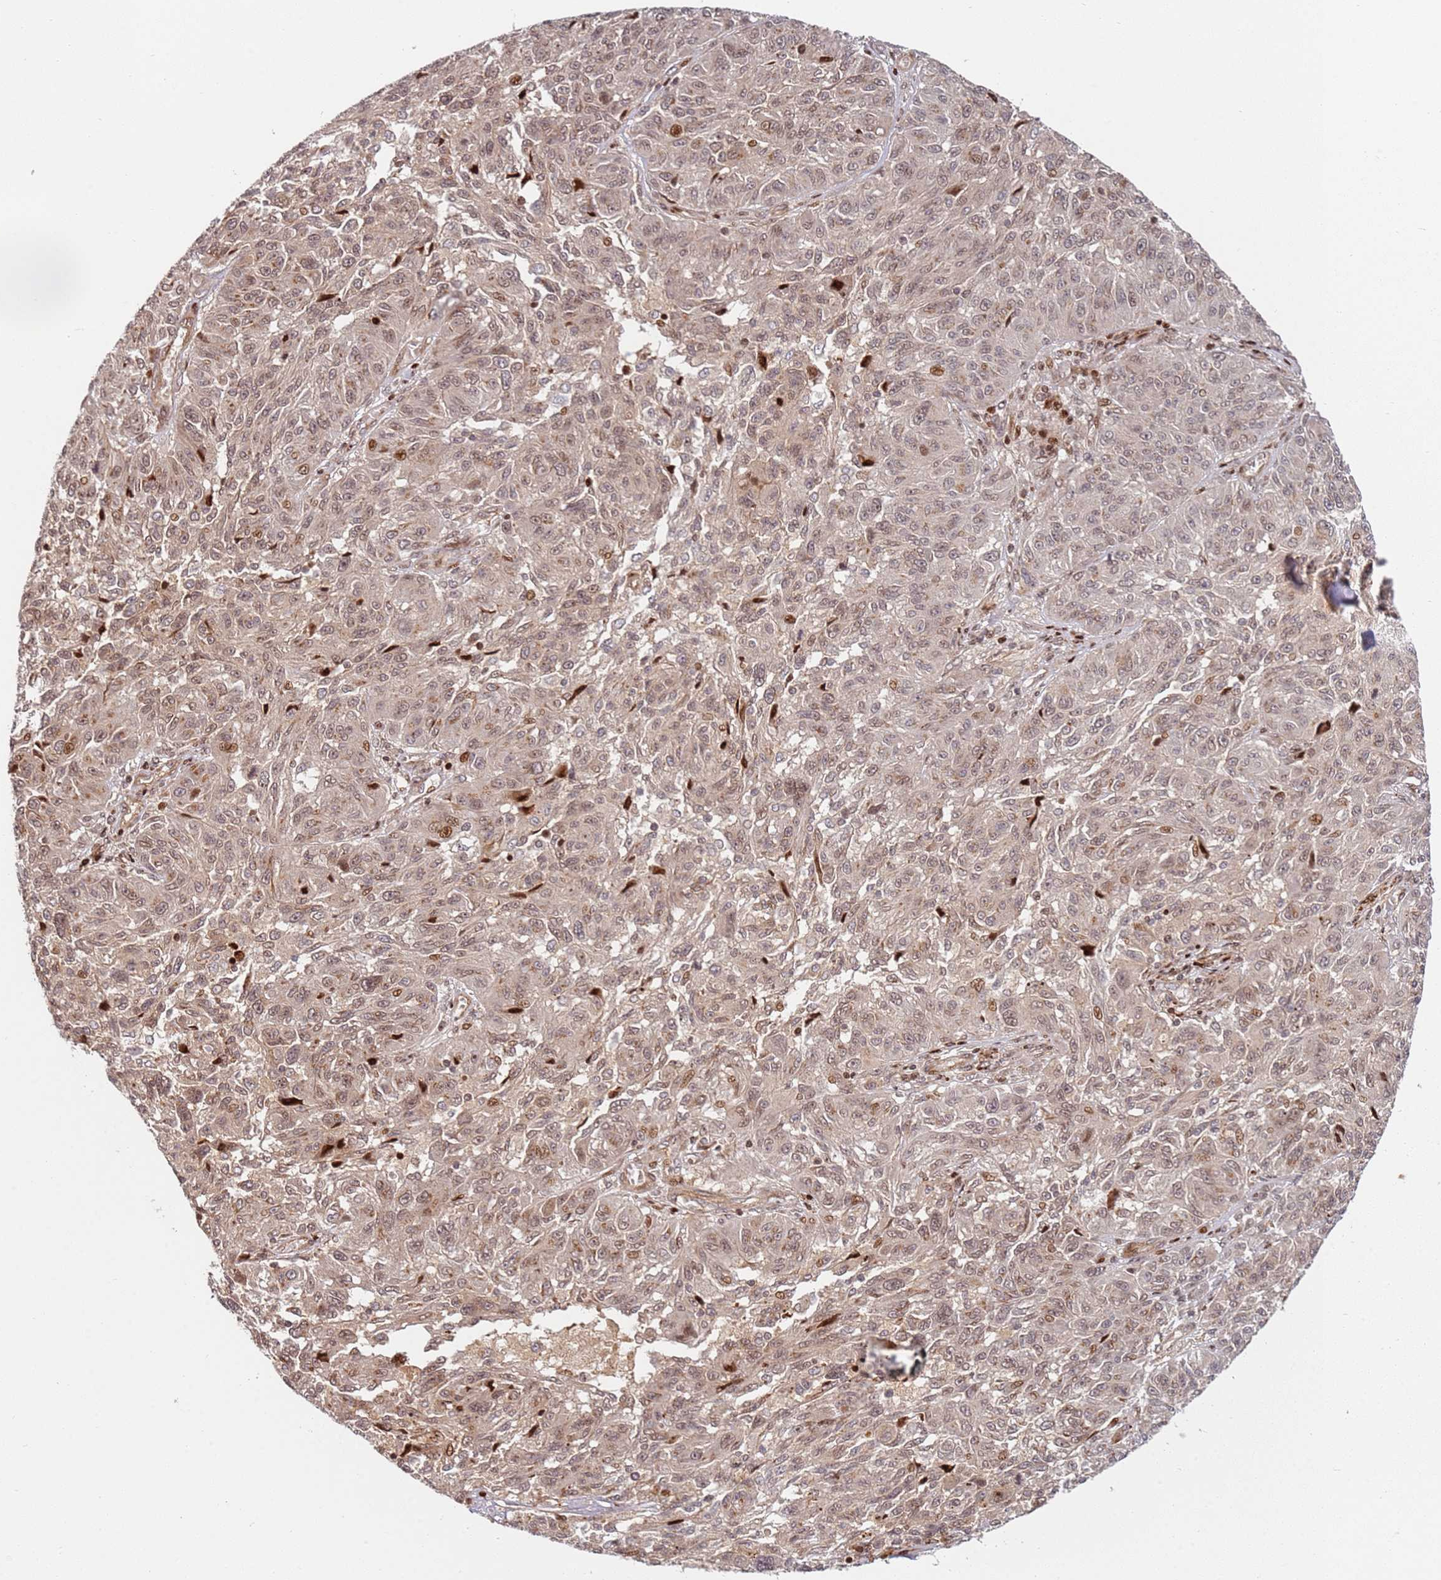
{"staining": {"intensity": "moderate", "quantity": ">75%", "location": "nuclear"}, "tissue": "melanoma", "cell_type": "Tumor cells", "image_type": "cancer", "snomed": [{"axis": "morphology", "description": "Malignant melanoma, NOS"}, {"axis": "topography", "description": "Skin"}], "caption": "IHC (DAB (3,3'-diaminobenzidine)) staining of human melanoma demonstrates moderate nuclear protein positivity in about >75% of tumor cells. The staining is performed using DAB (3,3'-diaminobenzidine) brown chromogen to label protein expression. The nuclei are counter-stained blue using hematoxylin.", "gene": "TMEM233", "patient": {"sex": "male", "age": 53}}